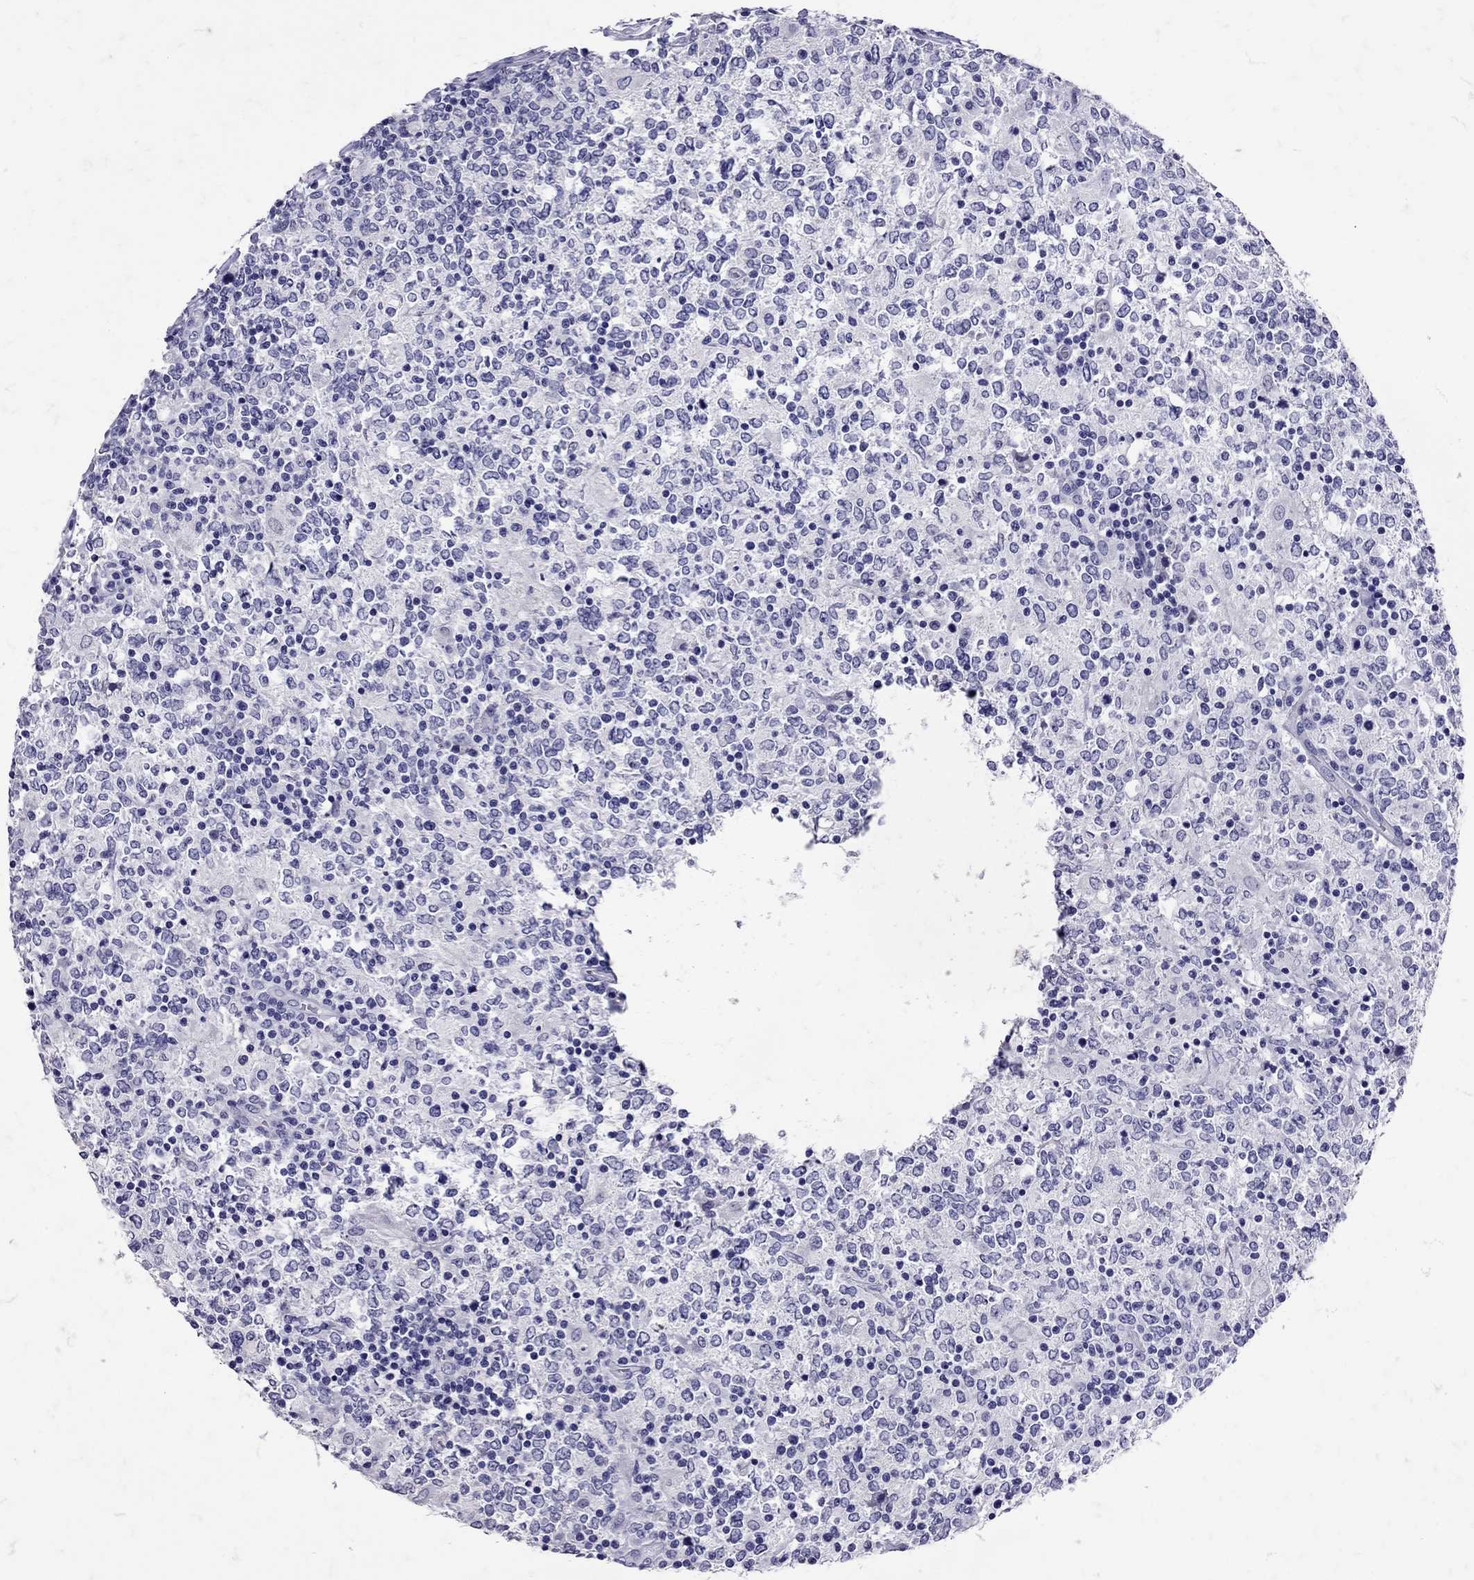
{"staining": {"intensity": "negative", "quantity": "none", "location": "none"}, "tissue": "lymphoma", "cell_type": "Tumor cells", "image_type": "cancer", "snomed": [{"axis": "morphology", "description": "Malignant lymphoma, non-Hodgkin's type, High grade"}, {"axis": "topography", "description": "Lymph node"}], "caption": "Micrograph shows no protein expression in tumor cells of lymphoma tissue.", "gene": "SST", "patient": {"sex": "female", "age": 84}}